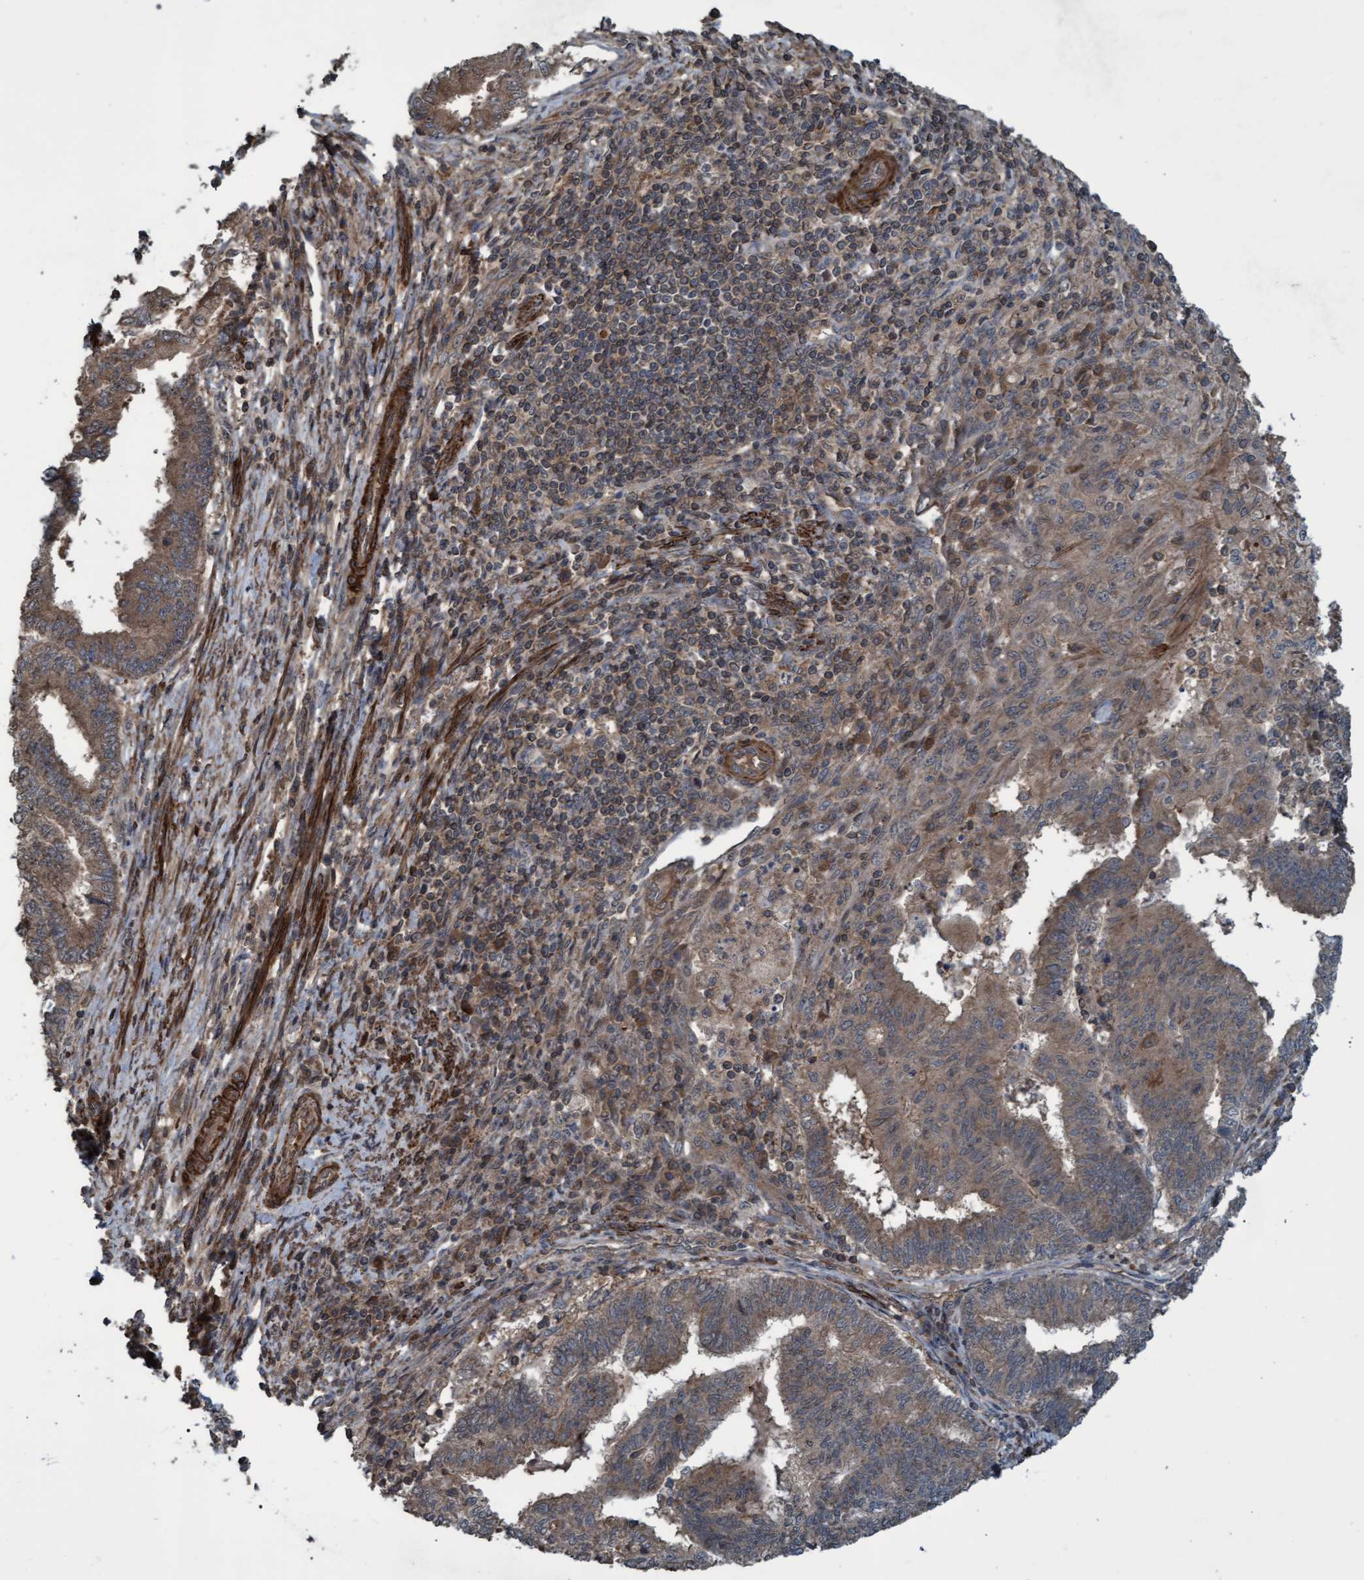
{"staining": {"intensity": "weak", "quantity": ">75%", "location": "cytoplasmic/membranous"}, "tissue": "endometrial cancer", "cell_type": "Tumor cells", "image_type": "cancer", "snomed": [{"axis": "morphology", "description": "Polyp, NOS"}, {"axis": "morphology", "description": "Adenocarcinoma, NOS"}, {"axis": "morphology", "description": "Adenoma, NOS"}, {"axis": "topography", "description": "Endometrium"}], "caption": "Adenocarcinoma (endometrial) was stained to show a protein in brown. There is low levels of weak cytoplasmic/membranous expression in about >75% of tumor cells. The staining is performed using DAB brown chromogen to label protein expression. The nuclei are counter-stained blue using hematoxylin.", "gene": "GGT6", "patient": {"sex": "female", "age": 79}}